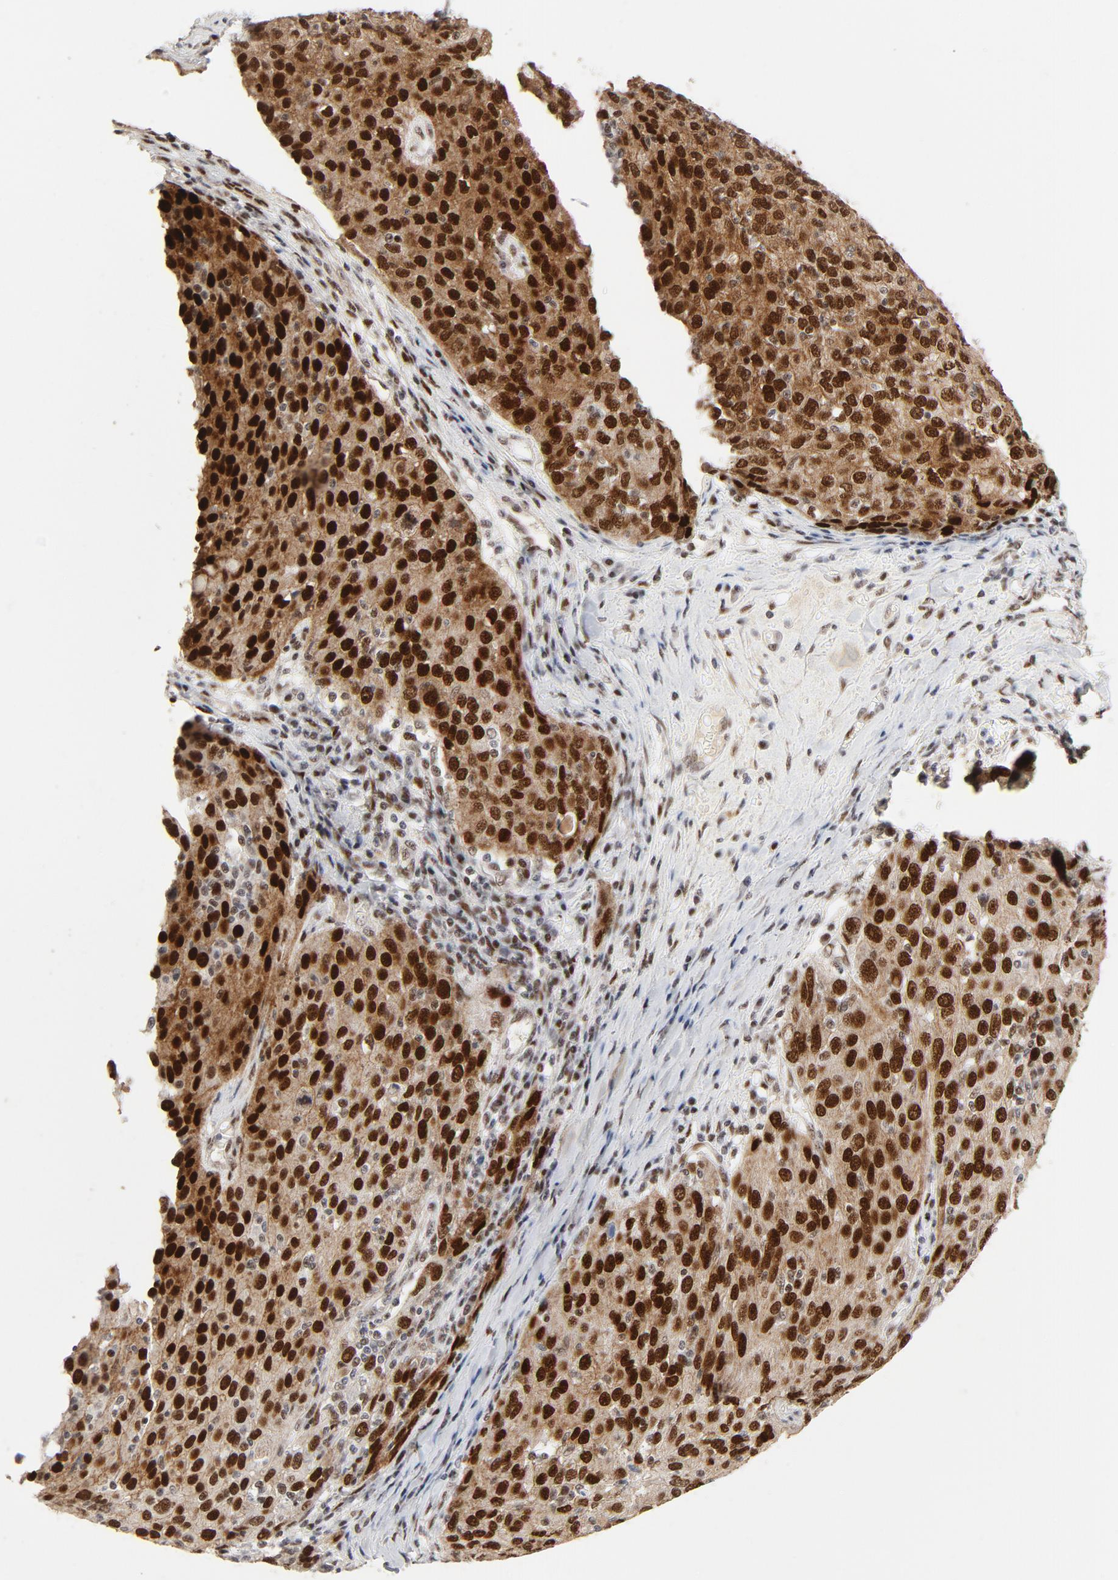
{"staining": {"intensity": "strong", "quantity": ">75%", "location": "cytoplasmic/membranous,nuclear"}, "tissue": "ovarian cancer", "cell_type": "Tumor cells", "image_type": "cancer", "snomed": [{"axis": "morphology", "description": "Carcinoma, endometroid"}, {"axis": "topography", "description": "Ovary"}], "caption": "IHC (DAB) staining of ovarian endometroid carcinoma displays strong cytoplasmic/membranous and nuclear protein expression in approximately >75% of tumor cells.", "gene": "GTF2I", "patient": {"sex": "female", "age": 50}}